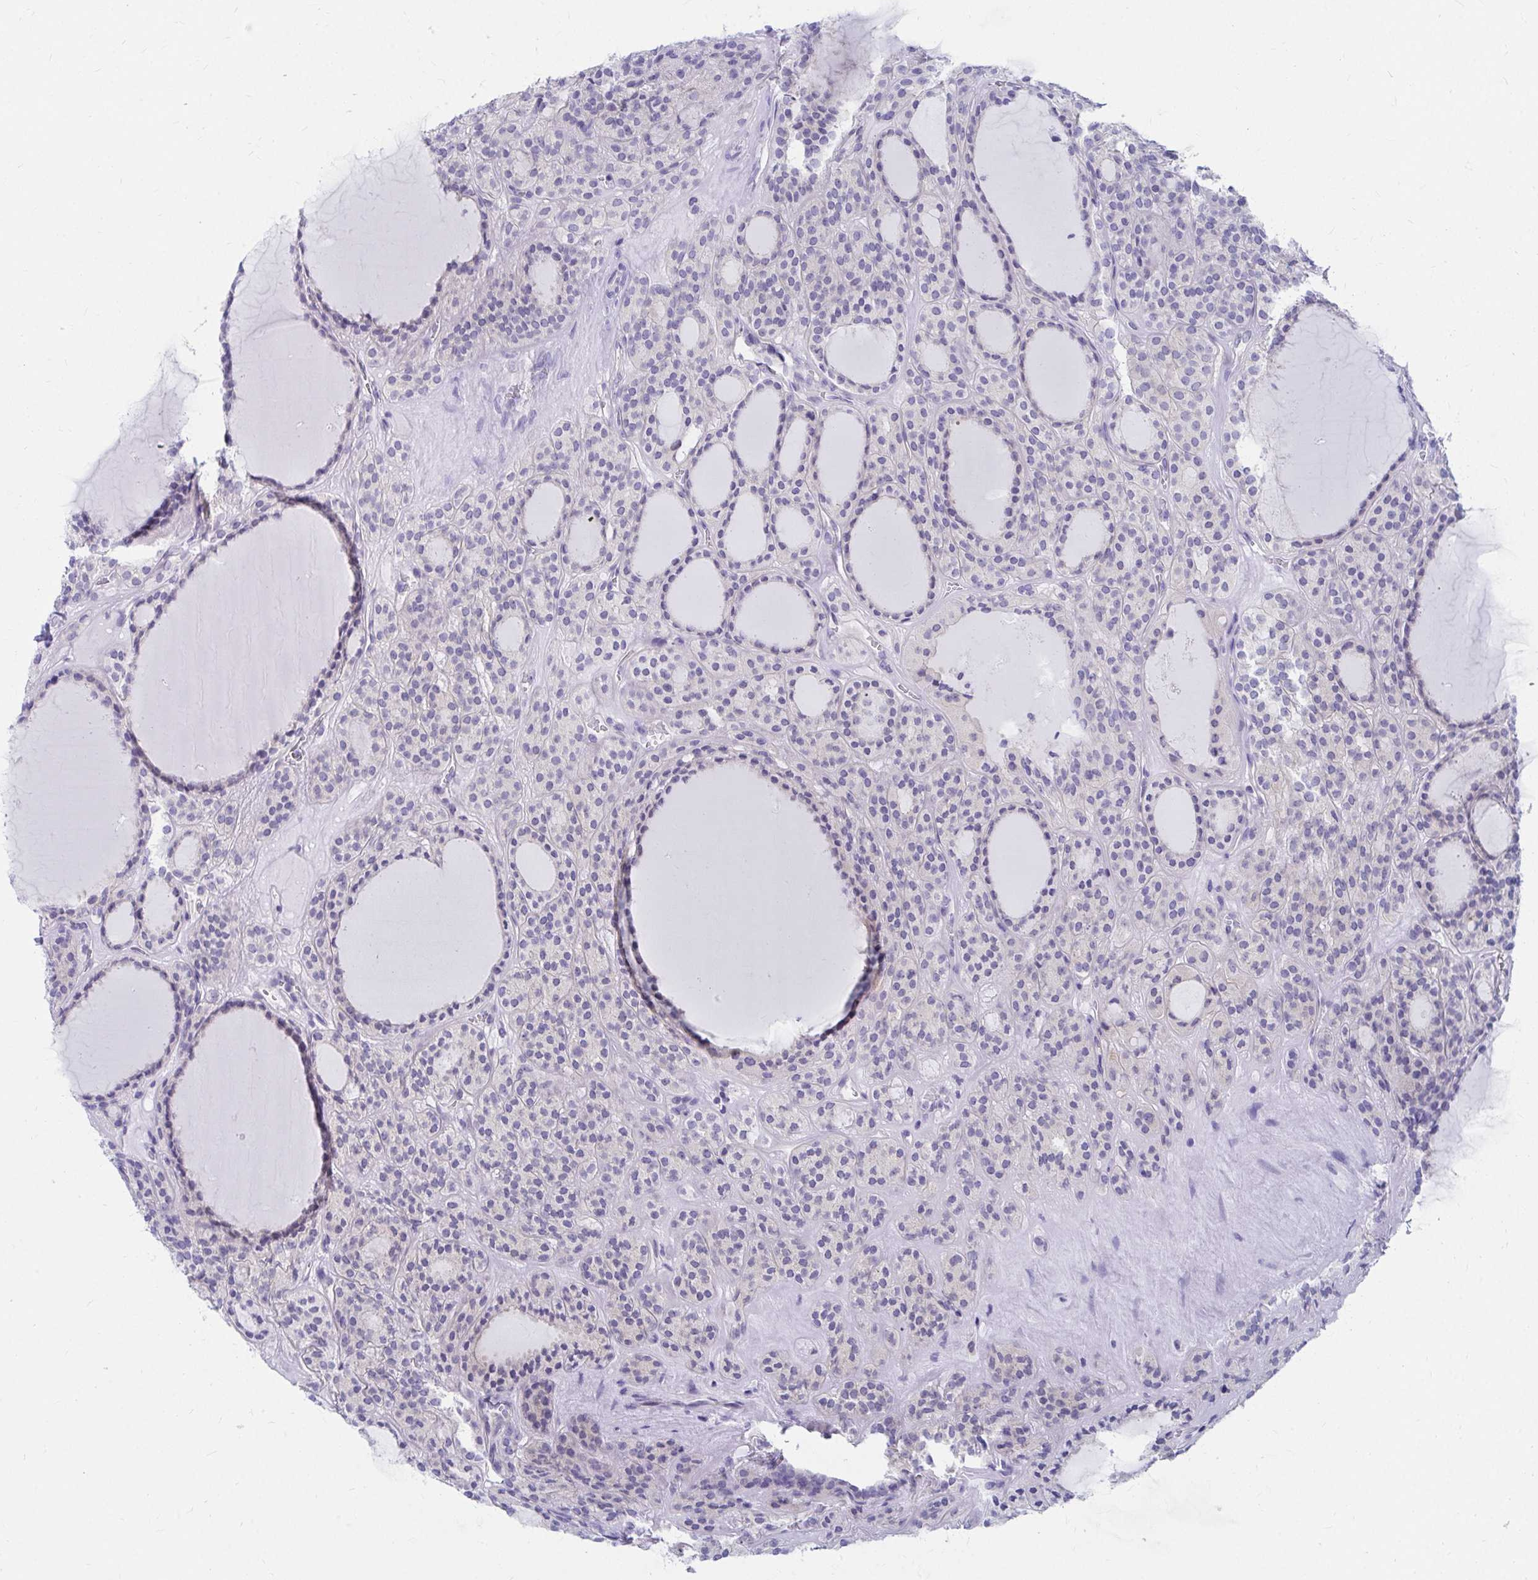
{"staining": {"intensity": "negative", "quantity": "none", "location": "none"}, "tissue": "thyroid cancer", "cell_type": "Tumor cells", "image_type": "cancer", "snomed": [{"axis": "morphology", "description": "Follicular adenoma carcinoma, NOS"}, {"axis": "topography", "description": "Thyroid gland"}], "caption": "Immunohistochemical staining of human thyroid cancer reveals no significant staining in tumor cells.", "gene": "C19orf81", "patient": {"sex": "female", "age": 63}}